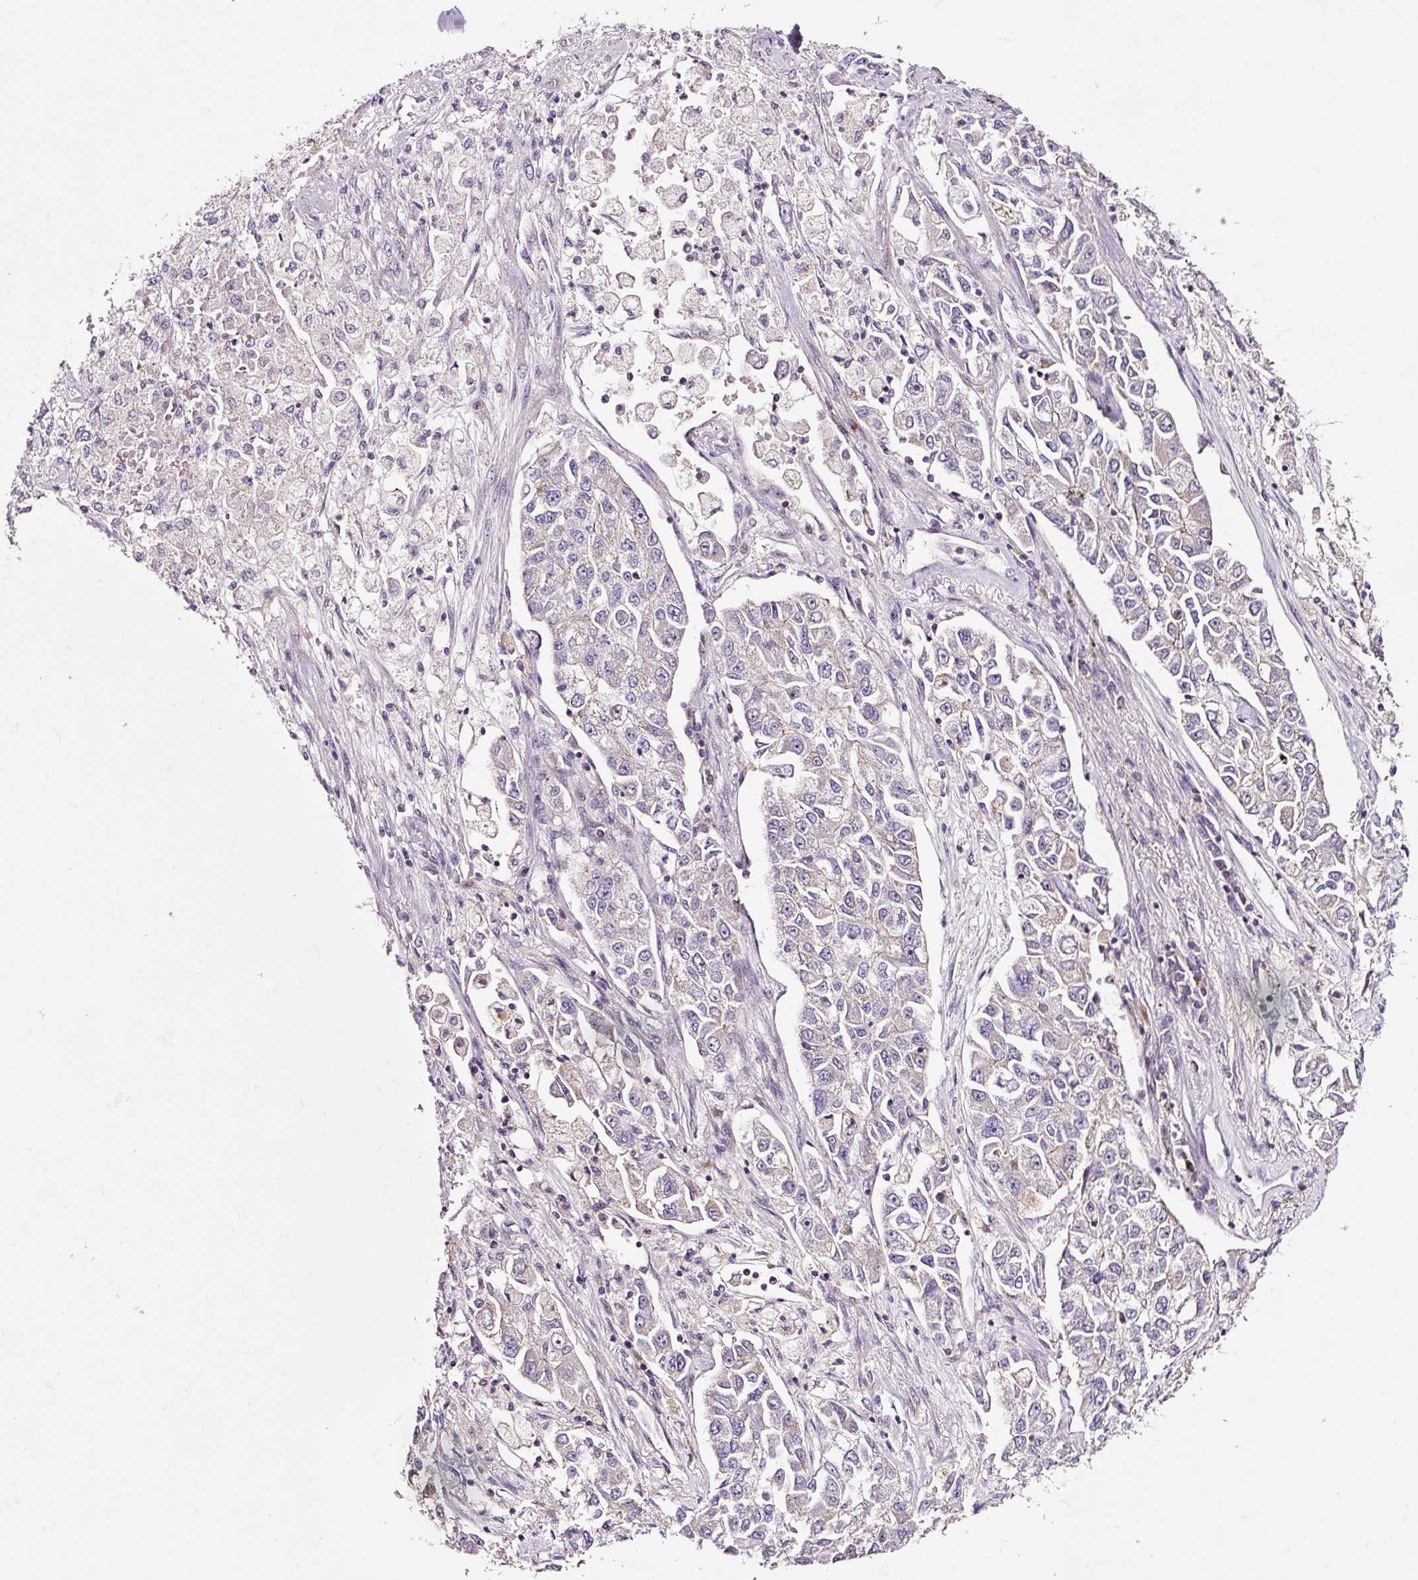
{"staining": {"intensity": "negative", "quantity": "none", "location": "none"}, "tissue": "lung cancer", "cell_type": "Tumor cells", "image_type": "cancer", "snomed": [{"axis": "morphology", "description": "Adenocarcinoma, NOS"}, {"axis": "topography", "description": "Lung"}], "caption": "DAB immunohistochemical staining of human adenocarcinoma (lung) displays no significant expression in tumor cells.", "gene": "BOLA3", "patient": {"sex": "male", "age": 49}}